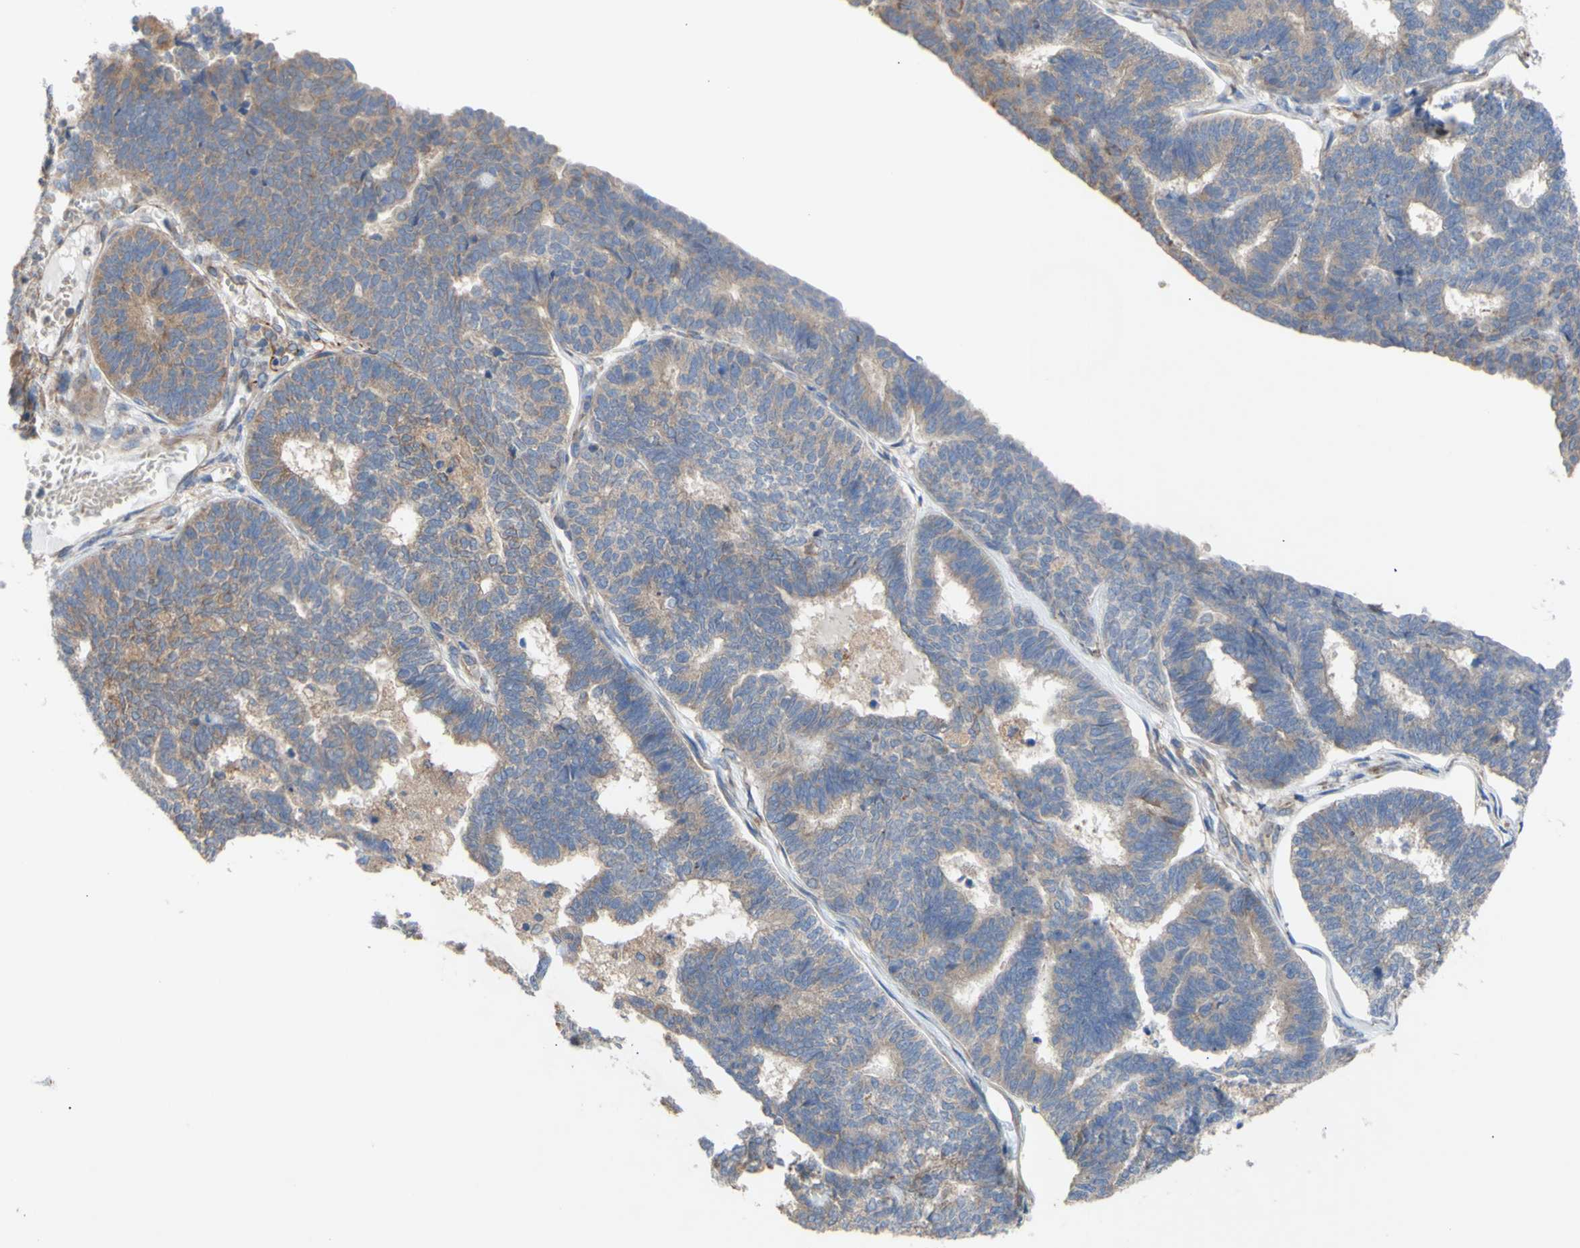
{"staining": {"intensity": "weak", "quantity": ">75%", "location": "cytoplasmic/membranous"}, "tissue": "endometrial cancer", "cell_type": "Tumor cells", "image_type": "cancer", "snomed": [{"axis": "morphology", "description": "Adenocarcinoma, NOS"}, {"axis": "topography", "description": "Endometrium"}], "caption": "This photomicrograph reveals immunohistochemistry staining of human endometrial cancer (adenocarcinoma), with low weak cytoplasmic/membranous expression in about >75% of tumor cells.", "gene": "EIF2S3", "patient": {"sex": "female", "age": 70}}